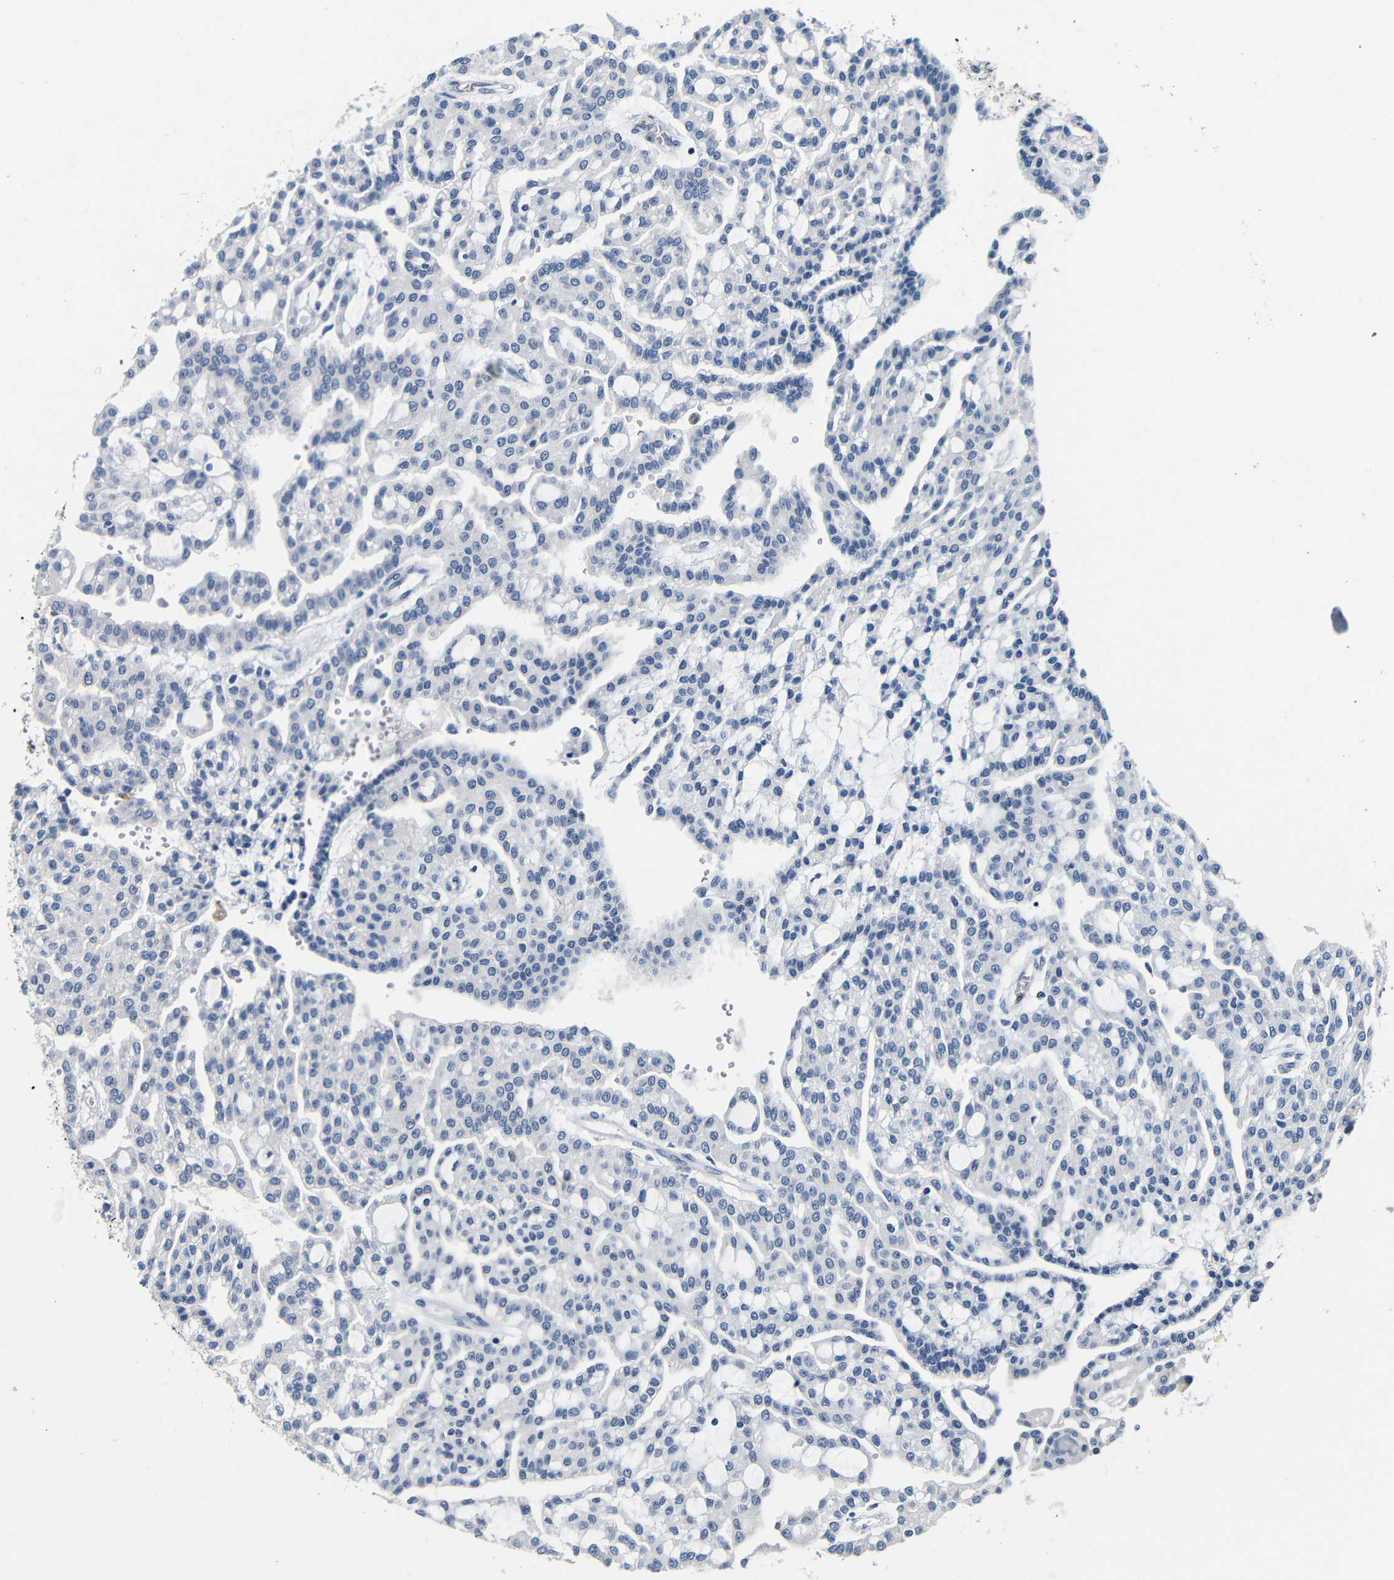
{"staining": {"intensity": "negative", "quantity": "none", "location": "none"}, "tissue": "renal cancer", "cell_type": "Tumor cells", "image_type": "cancer", "snomed": [{"axis": "morphology", "description": "Adenocarcinoma, NOS"}, {"axis": "topography", "description": "Kidney"}], "caption": "Immunohistochemistry of renal cancer displays no expression in tumor cells.", "gene": "GP1BA", "patient": {"sex": "male", "age": 63}}